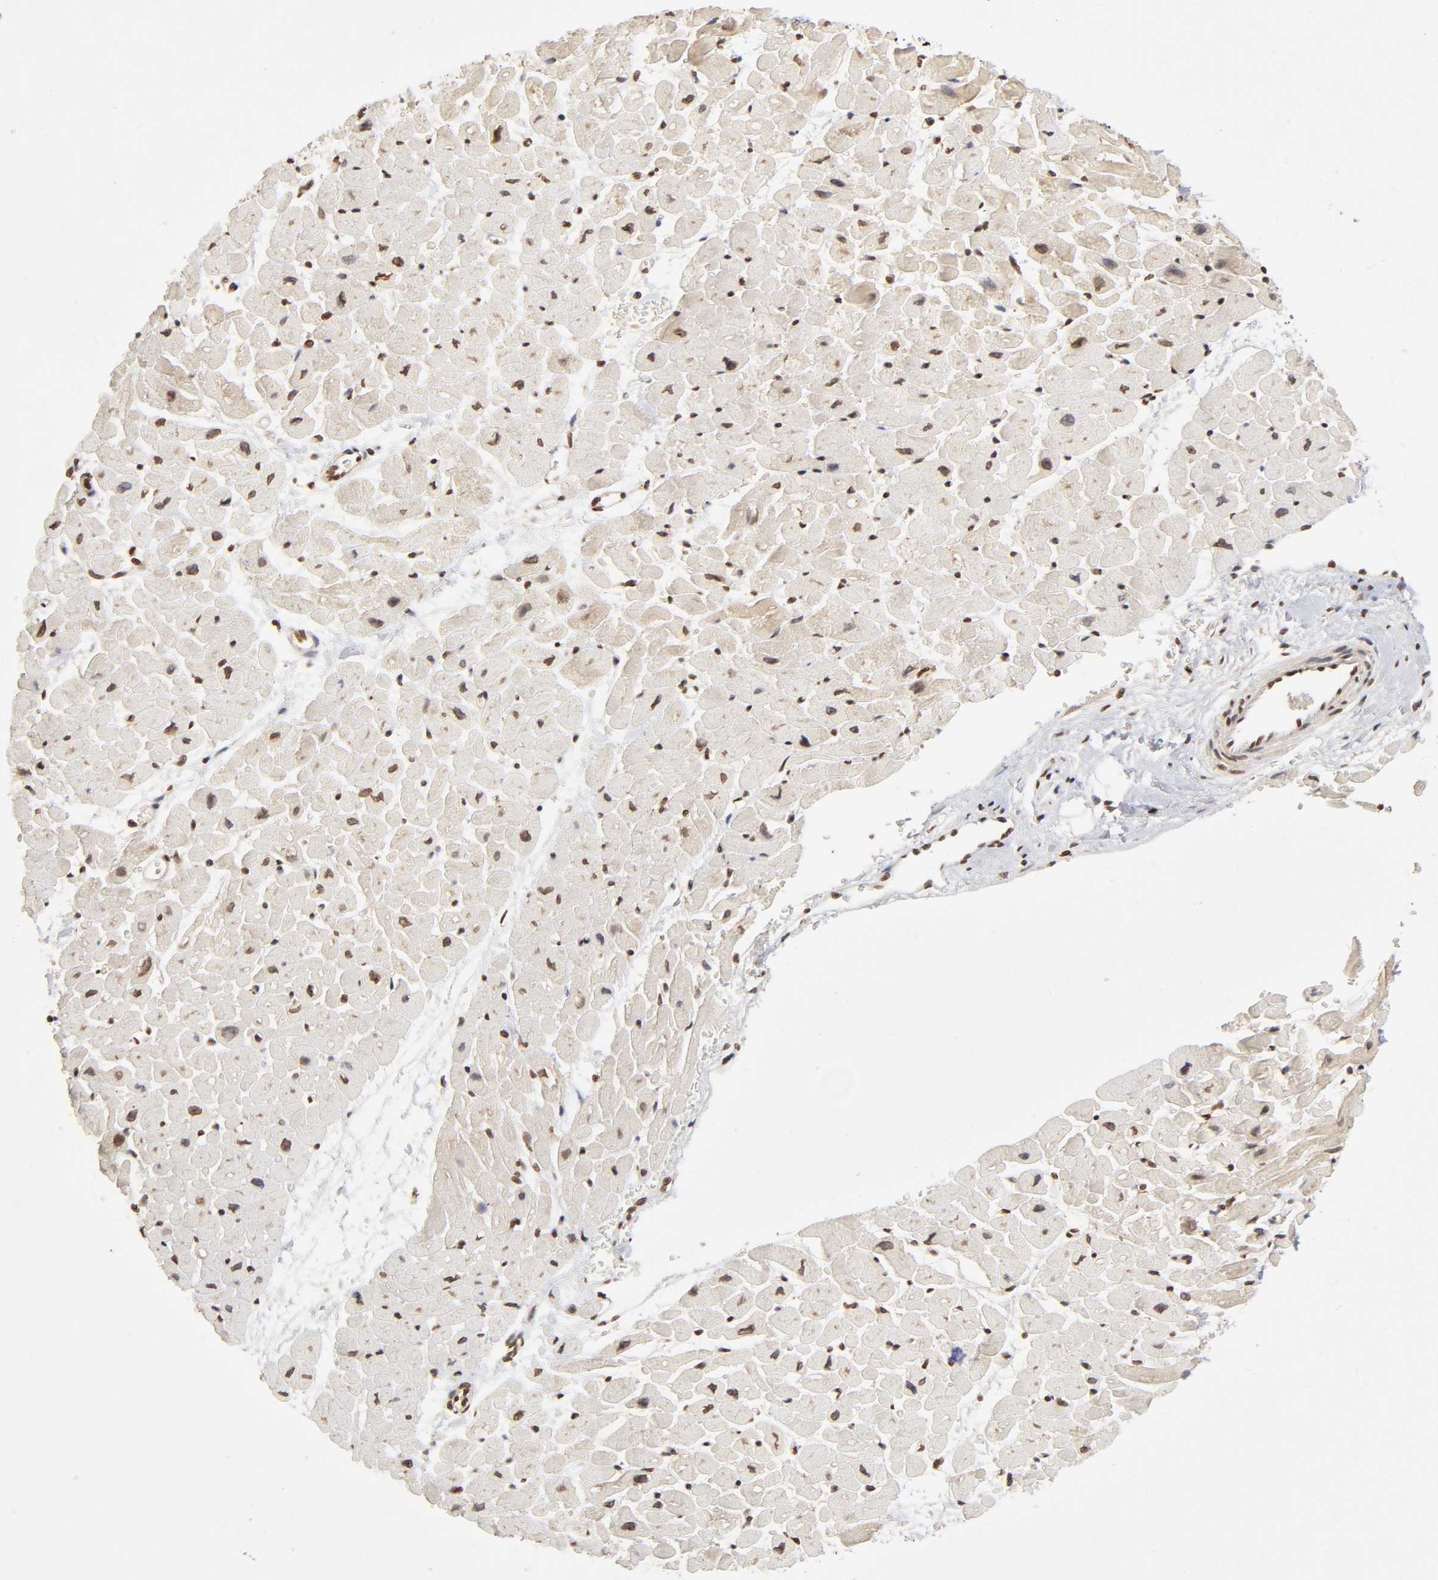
{"staining": {"intensity": "weak", "quantity": ">75%", "location": "nuclear"}, "tissue": "heart muscle", "cell_type": "Cardiomyocytes", "image_type": "normal", "snomed": [{"axis": "morphology", "description": "Normal tissue, NOS"}, {"axis": "topography", "description": "Heart"}], "caption": "Protein expression analysis of benign human heart muscle reveals weak nuclear positivity in about >75% of cardiomyocytes.", "gene": "MLLT6", "patient": {"sex": "male", "age": 45}}